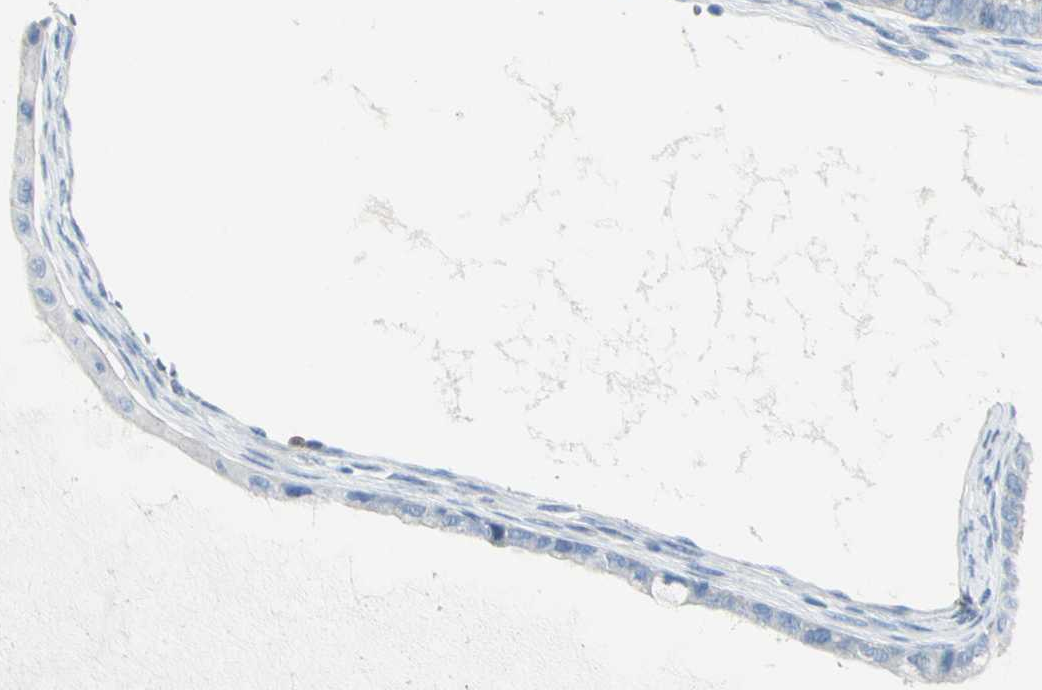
{"staining": {"intensity": "negative", "quantity": "none", "location": "none"}, "tissue": "ovarian cancer", "cell_type": "Tumor cells", "image_type": "cancer", "snomed": [{"axis": "morphology", "description": "Cystadenocarcinoma, mucinous, NOS"}, {"axis": "topography", "description": "Ovary"}], "caption": "This histopathology image is of ovarian cancer stained with immunohistochemistry (IHC) to label a protein in brown with the nuclei are counter-stained blue. There is no staining in tumor cells.", "gene": "ZNF557", "patient": {"sex": "female", "age": 80}}